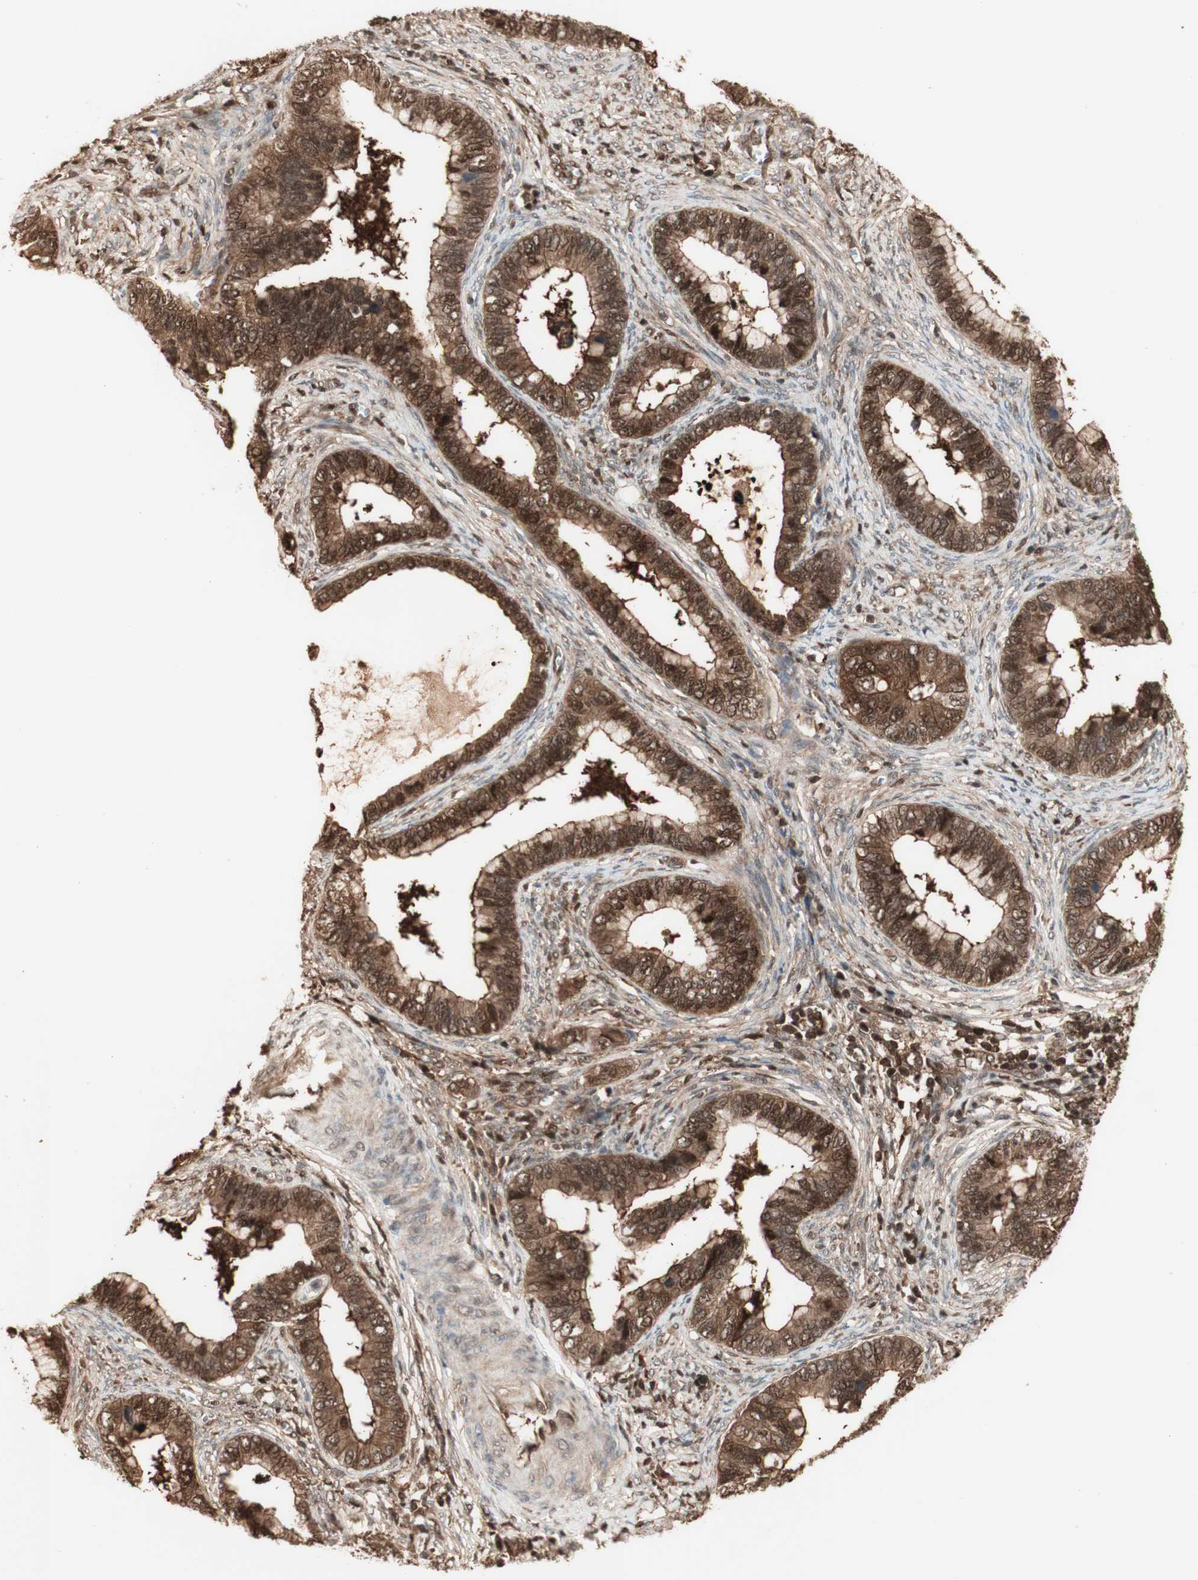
{"staining": {"intensity": "strong", "quantity": ">75%", "location": "cytoplasmic/membranous,nuclear"}, "tissue": "cervical cancer", "cell_type": "Tumor cells", "image_type": "cancer", "snomed": [{"axis": "morphology", "description": "Adenocarcinoma, NOS"}, {"axis": "topography", "description": "Cervix"}], "caption": "Protein staining shows strong cytoplasmic/membranous and nuclear staining in about >75% of tumor cells in cervical cancer (adenocarcinoma). The protein of interest is shown in brown color, while the nuclei are stained blue.", "gene": "YWHAB", "patient": {"sex": "female", "age": 44}}